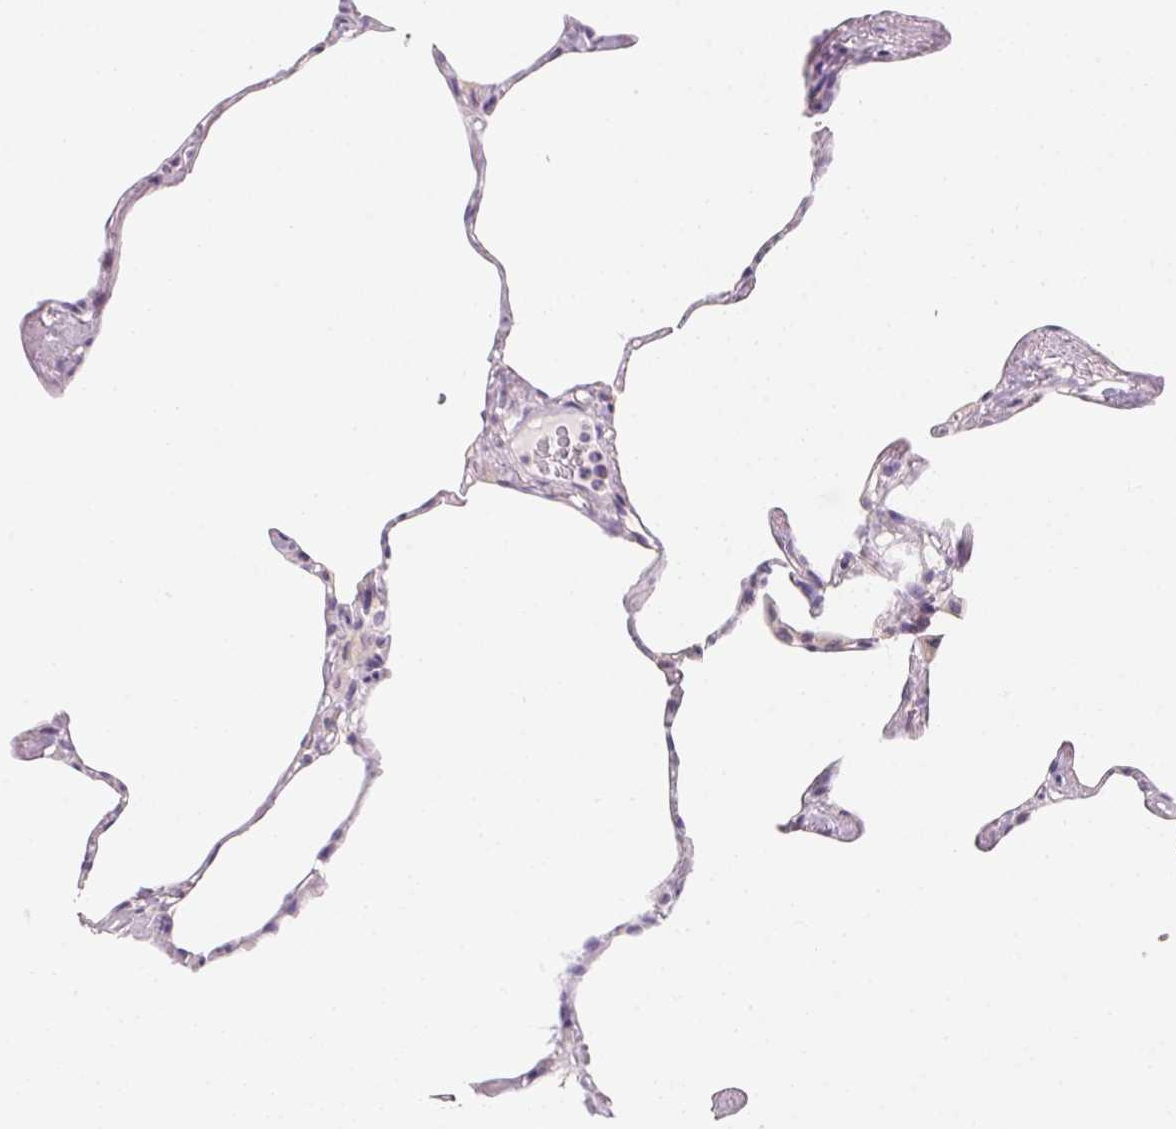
{"staining": {"intensity": "negative", "quantity": "none", "location": "none"}, "tissue": "lung", "cell_type": "Alveolar cells", "image_type": "normal", "snomed": [{"axis": "morphology", "description": "Normal tissue, NOS"}, {"axis": "topography", "description": "Lung"}], "caption": "IHC micrograph of normal lung: lung stained with DAB (3,3'-diaminobenzidine) displays no significant protein positivity in alveolar cells.", "gene": "CAPZA3", "patient": {"sex": "male", "age": 65}}